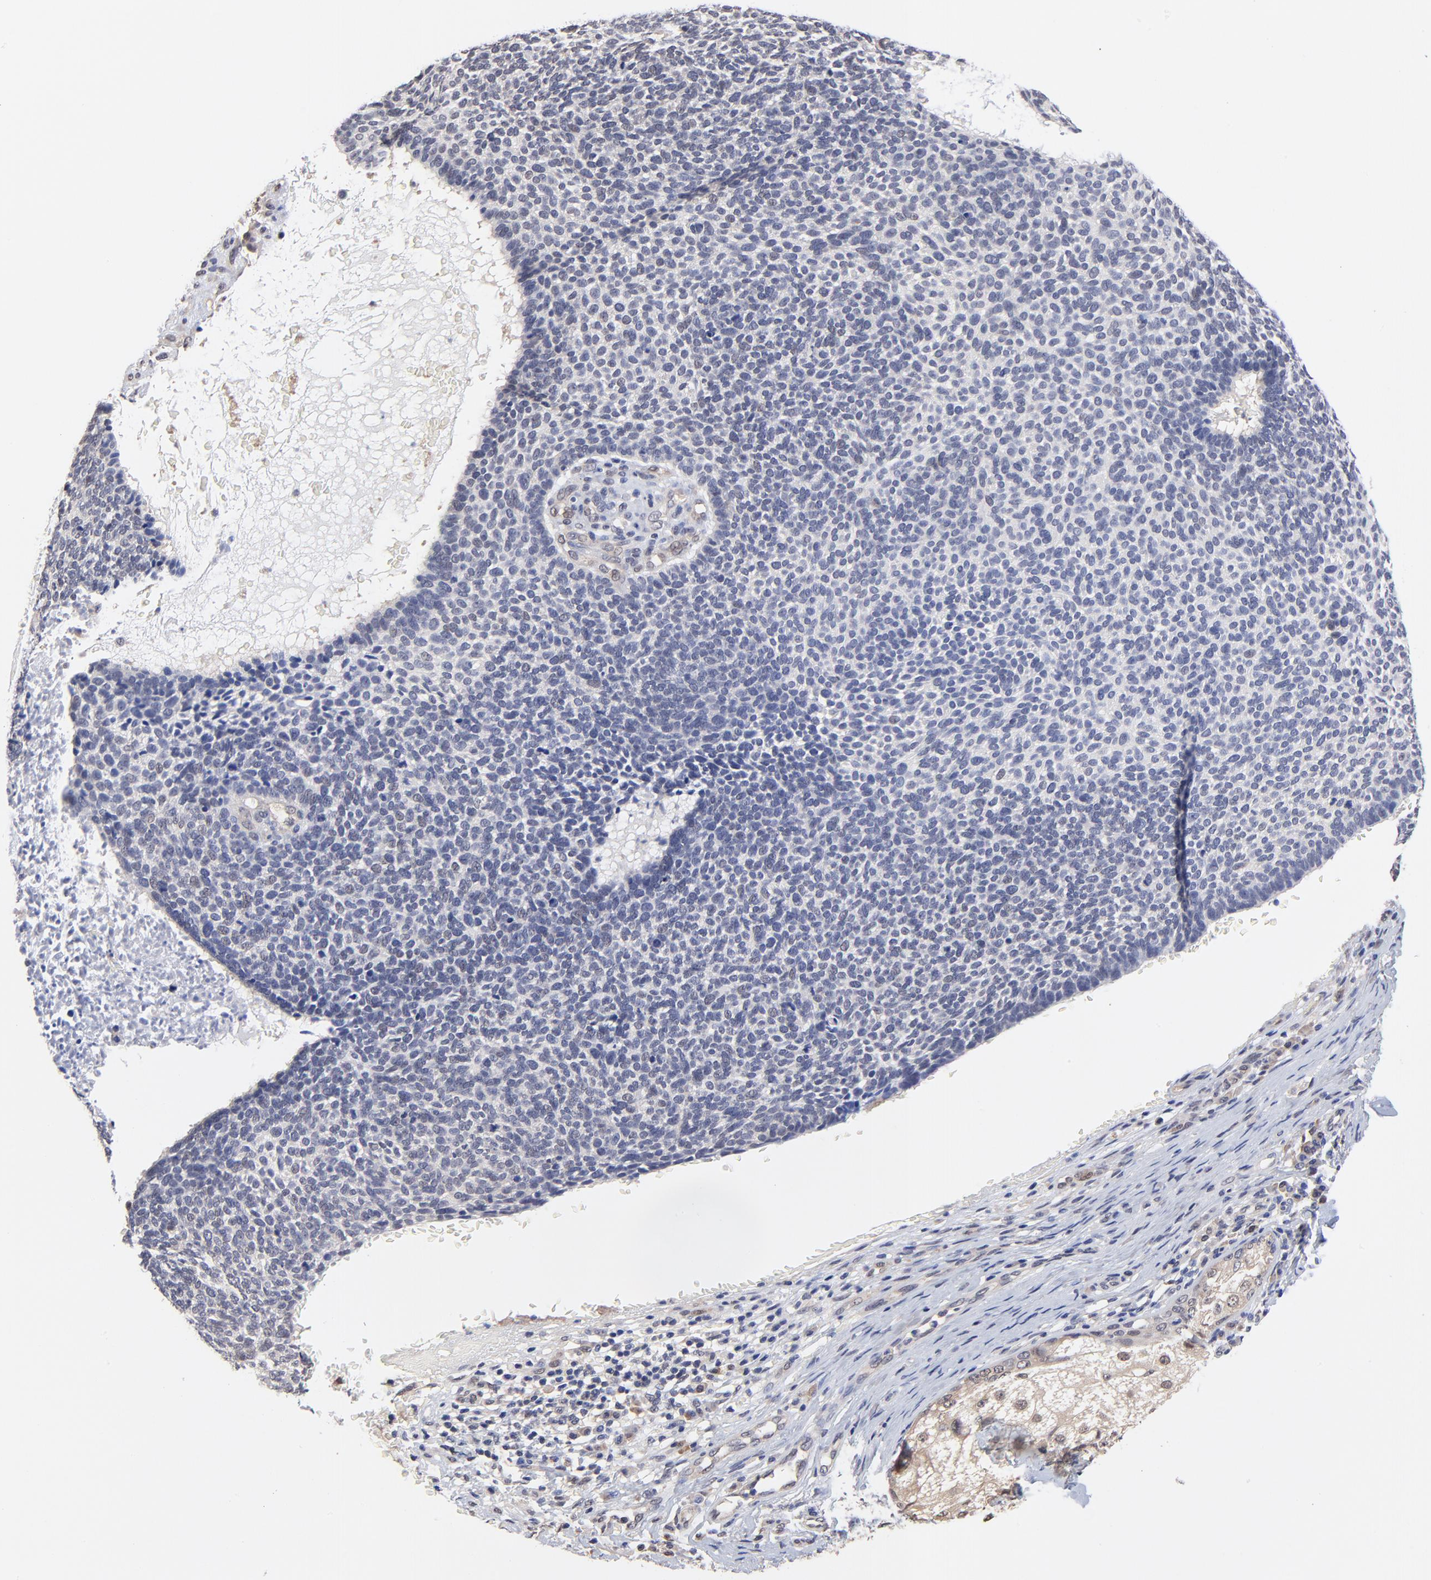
{"staining": {"intensity": "negative", "quantity": "none", "location": "none"}, "tissue": "skin cancer", "cell_type": "Tumor cells", "image_type": "cancer", "snomed": [{"axis": "morphology", "description": "Basal cell carcinoma"}, {"axis": "topography", "description": "Skin"}], "caption": "An image of skin basal cell carcinoma stained for a protein shows no brown staining in tumor cells. (DAB (3,3'-diaminobenzidine) immunohistochemistry, high magnification).", "gene": "TXNL1", "patient": {"sex": "male", "age": 87}}